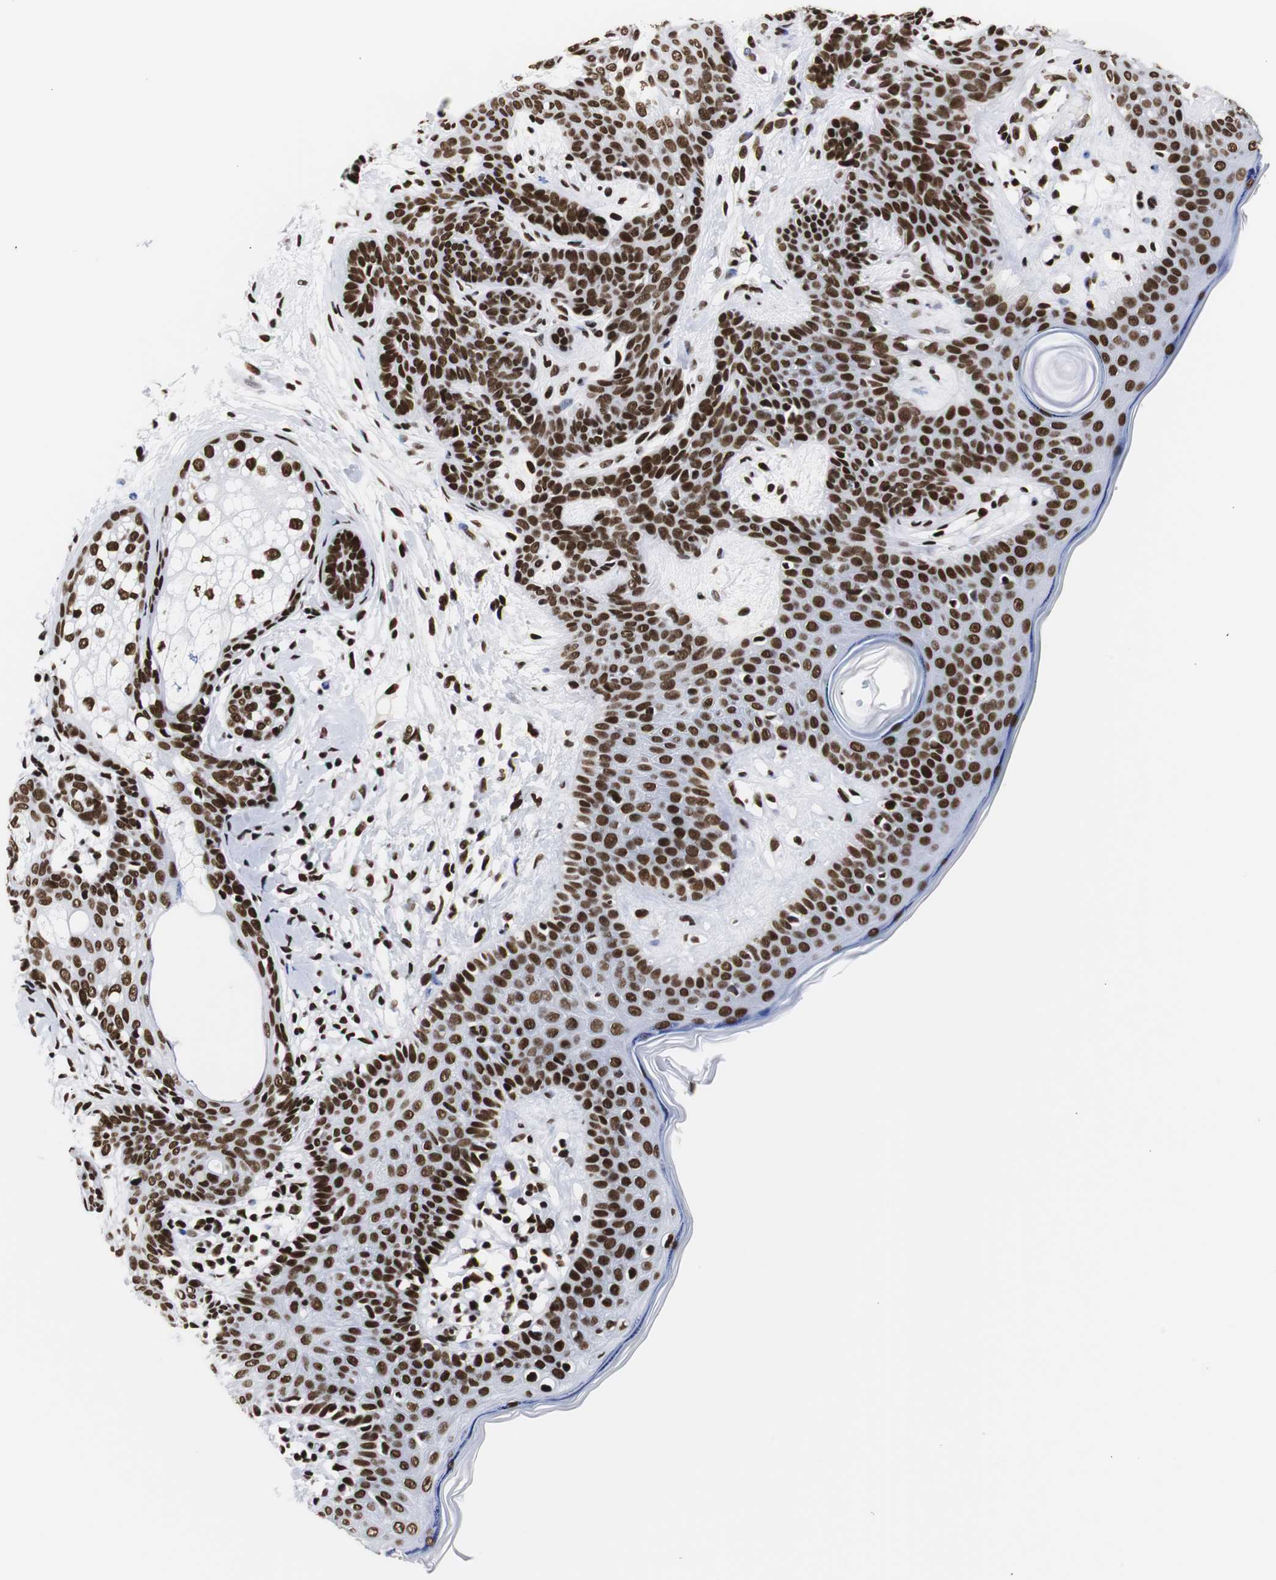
{"staining": {"intensity": "strong", "quantity": ">75%", "location": "nuclear"}, "tissue": "skin cancer", "cell_type": "Tumor cells", "image_type": "cancer", "snomed": [{"axis": "morphology", "description": "Developmental malformation"}, {"axis": "morphology", "description": "Basal cell carcinoma"}, {"axis": "topography", "description": "Skin"}], "caption": "Basal cell carcinoma (skin) tissue shows strong nuclear expression in approximately >75% of tumor cells, visualized by immunohistochemistry. Nuclei are stained in blue.", "gene": "HNRNPH2", "patient": {"sex": "female", "age": 62}}